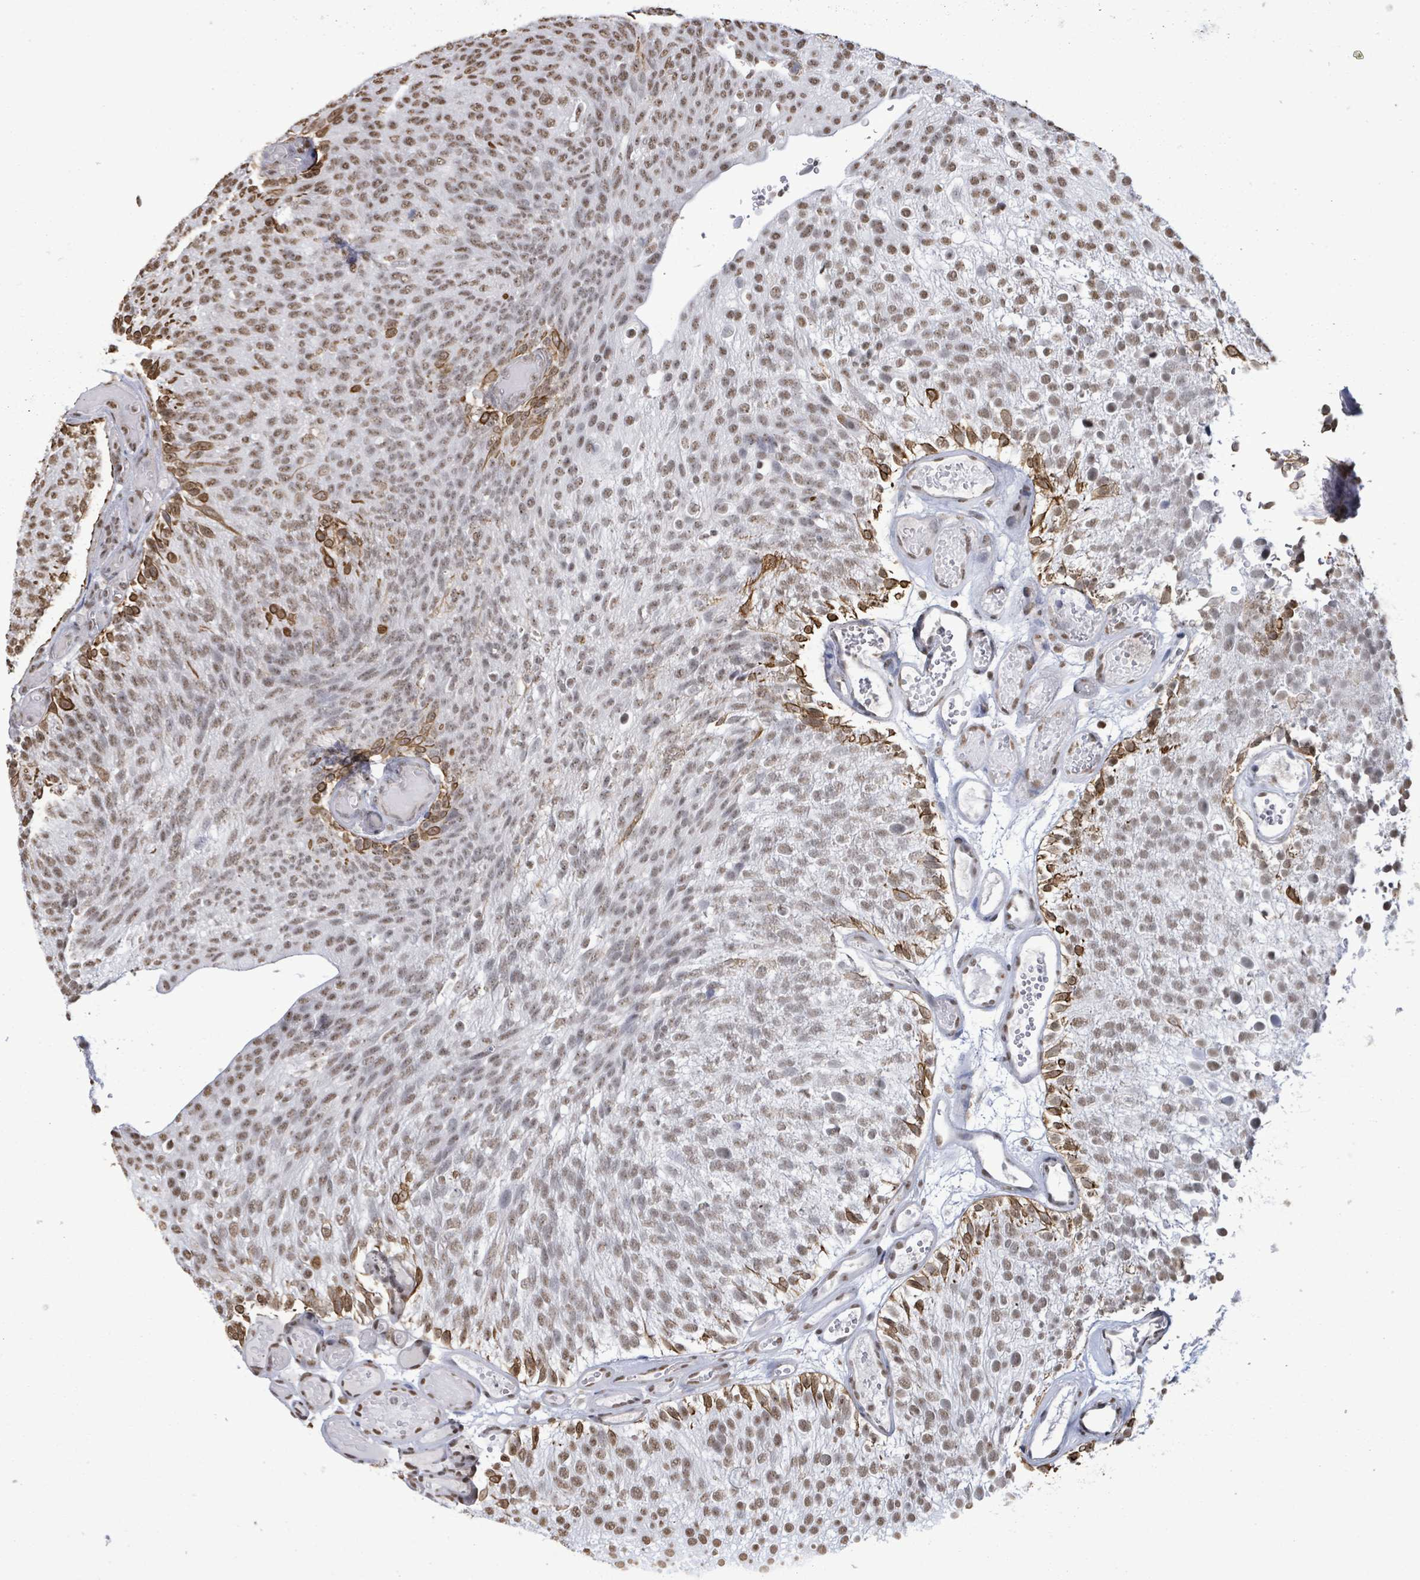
{"staining": {"intensity": "weak", "quantity": ">75%", "location": "nuclear"}, "tissue": "urothelial cancer", "cell_type": "Tumor cells", "image_type": "cancer", "snomed": [{"axis": "morphology", "description": "Urothelial carcinoma, Low grade"}, {"axis": "topography", "description": "Urinary bladder"}], "caption": "Protein analysis of low-grade urothelial carcinoma tissue exhibits weak nuclear expression in approximately >75% of tumor cells. (DAB IHC with brightfield microscopy, high magnification).", "gene": "SAMD14", "patient": {"sex": "male", "age": 78}}